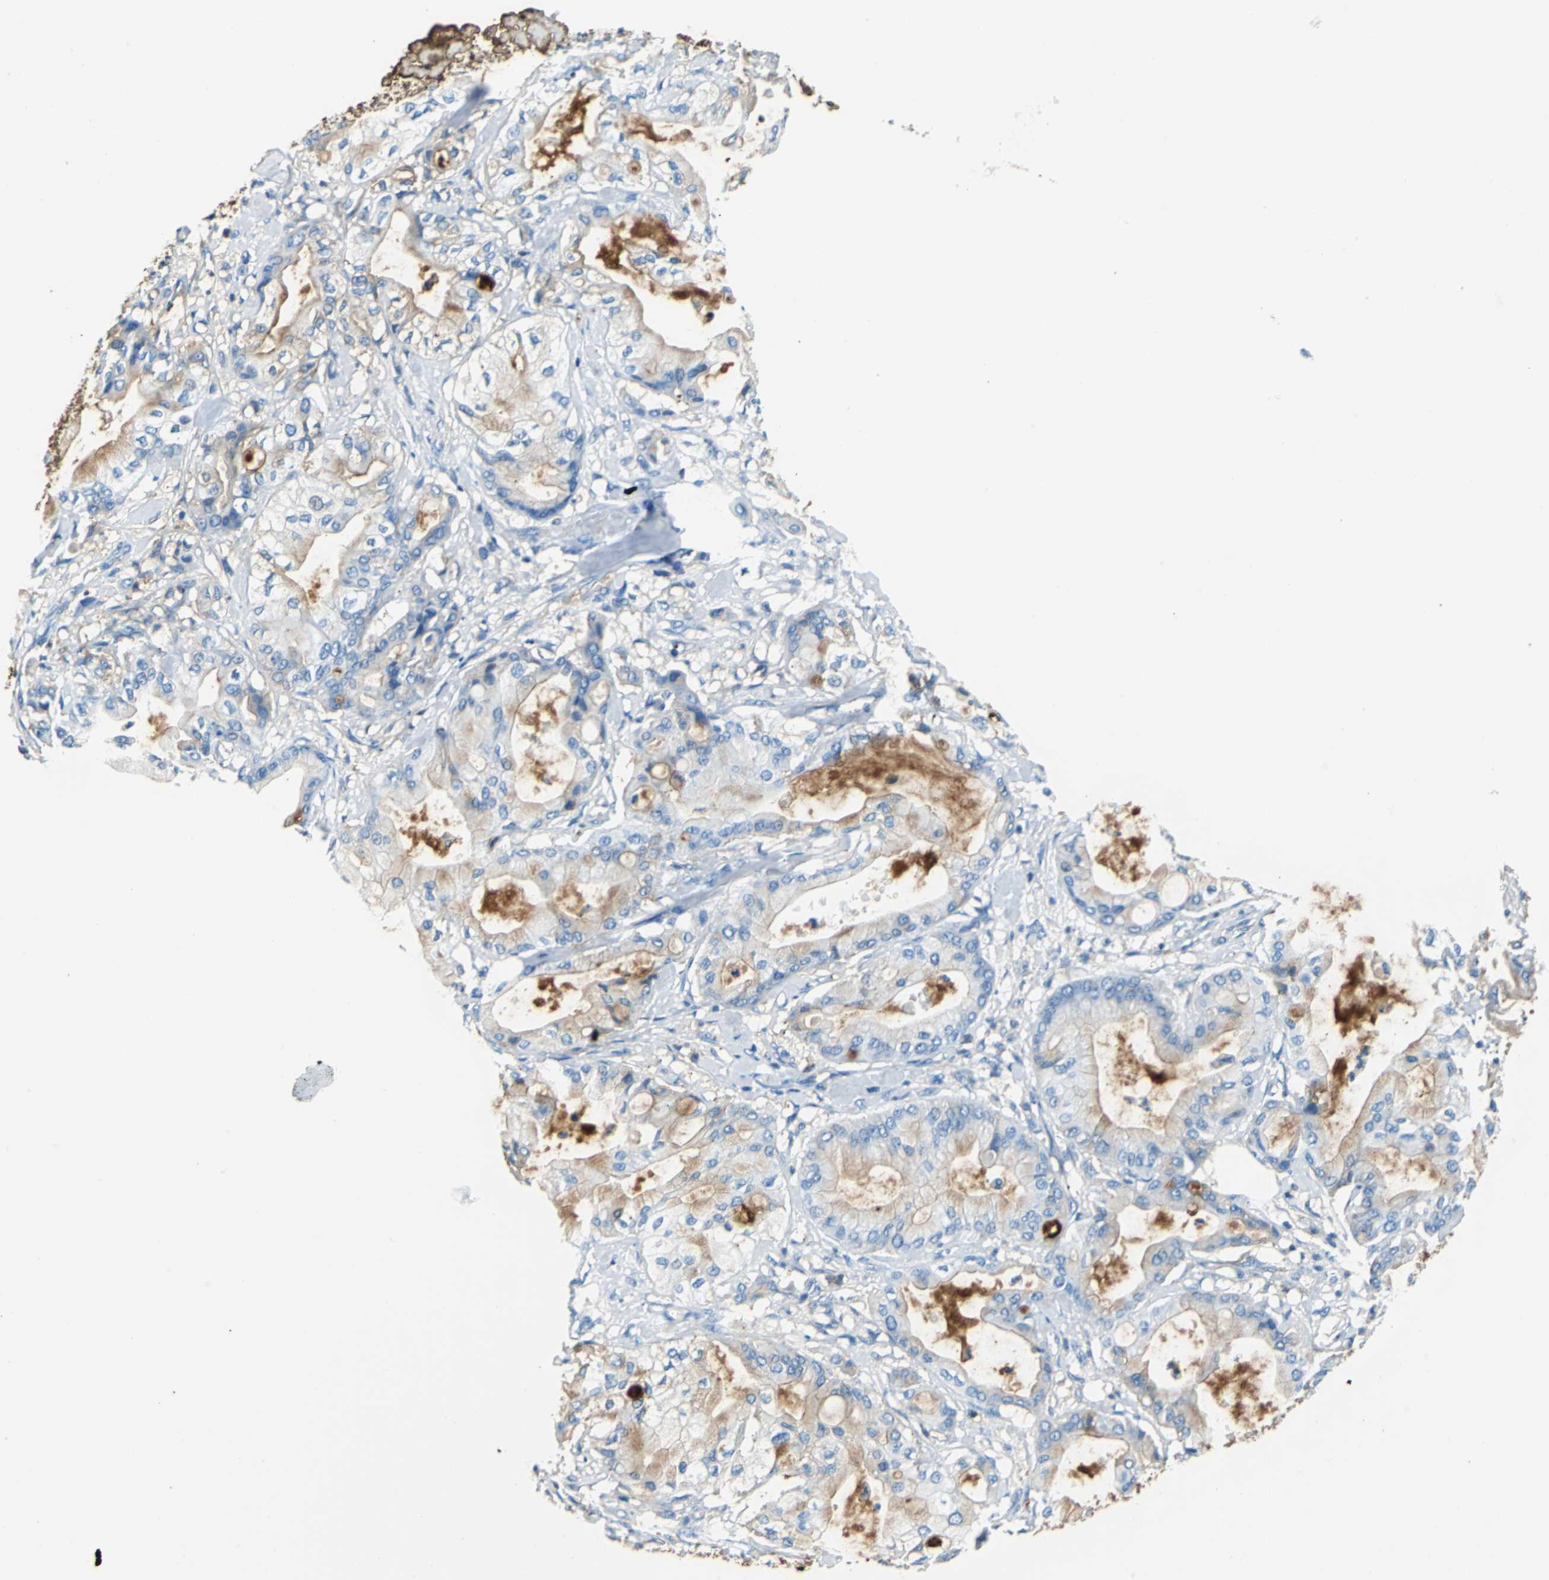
{"staining": {"intensity": "weak", "quantity": "25%-75%", "location": "cytoplasmic/membranous"}, "tissue": "pancreatic cancer", "cell_type": "Tumor cells", "image_type": "cancer", "snomed": [{"axis": "morphology", "description": "Adenocarcinoma, NOS"}, {"axis": "morphology", "description": "Adenocarcinoma, metastatic, NOS"}, {"axis": "topography", "description": "Lymph node"}, {"axis": "topography", "description": "Pancreas"}, {"axis": "topography", "description": "Duodenum"}], "caption": "This image displays immunohistochemistry staining of human pancreatic metastatic adenocarcinoma, with low weak cytoplasmic/membranous expression in about 25%-75% of tumor cells.", "gene": "ALB", "patient": {"sex": "female", "age": 64}}